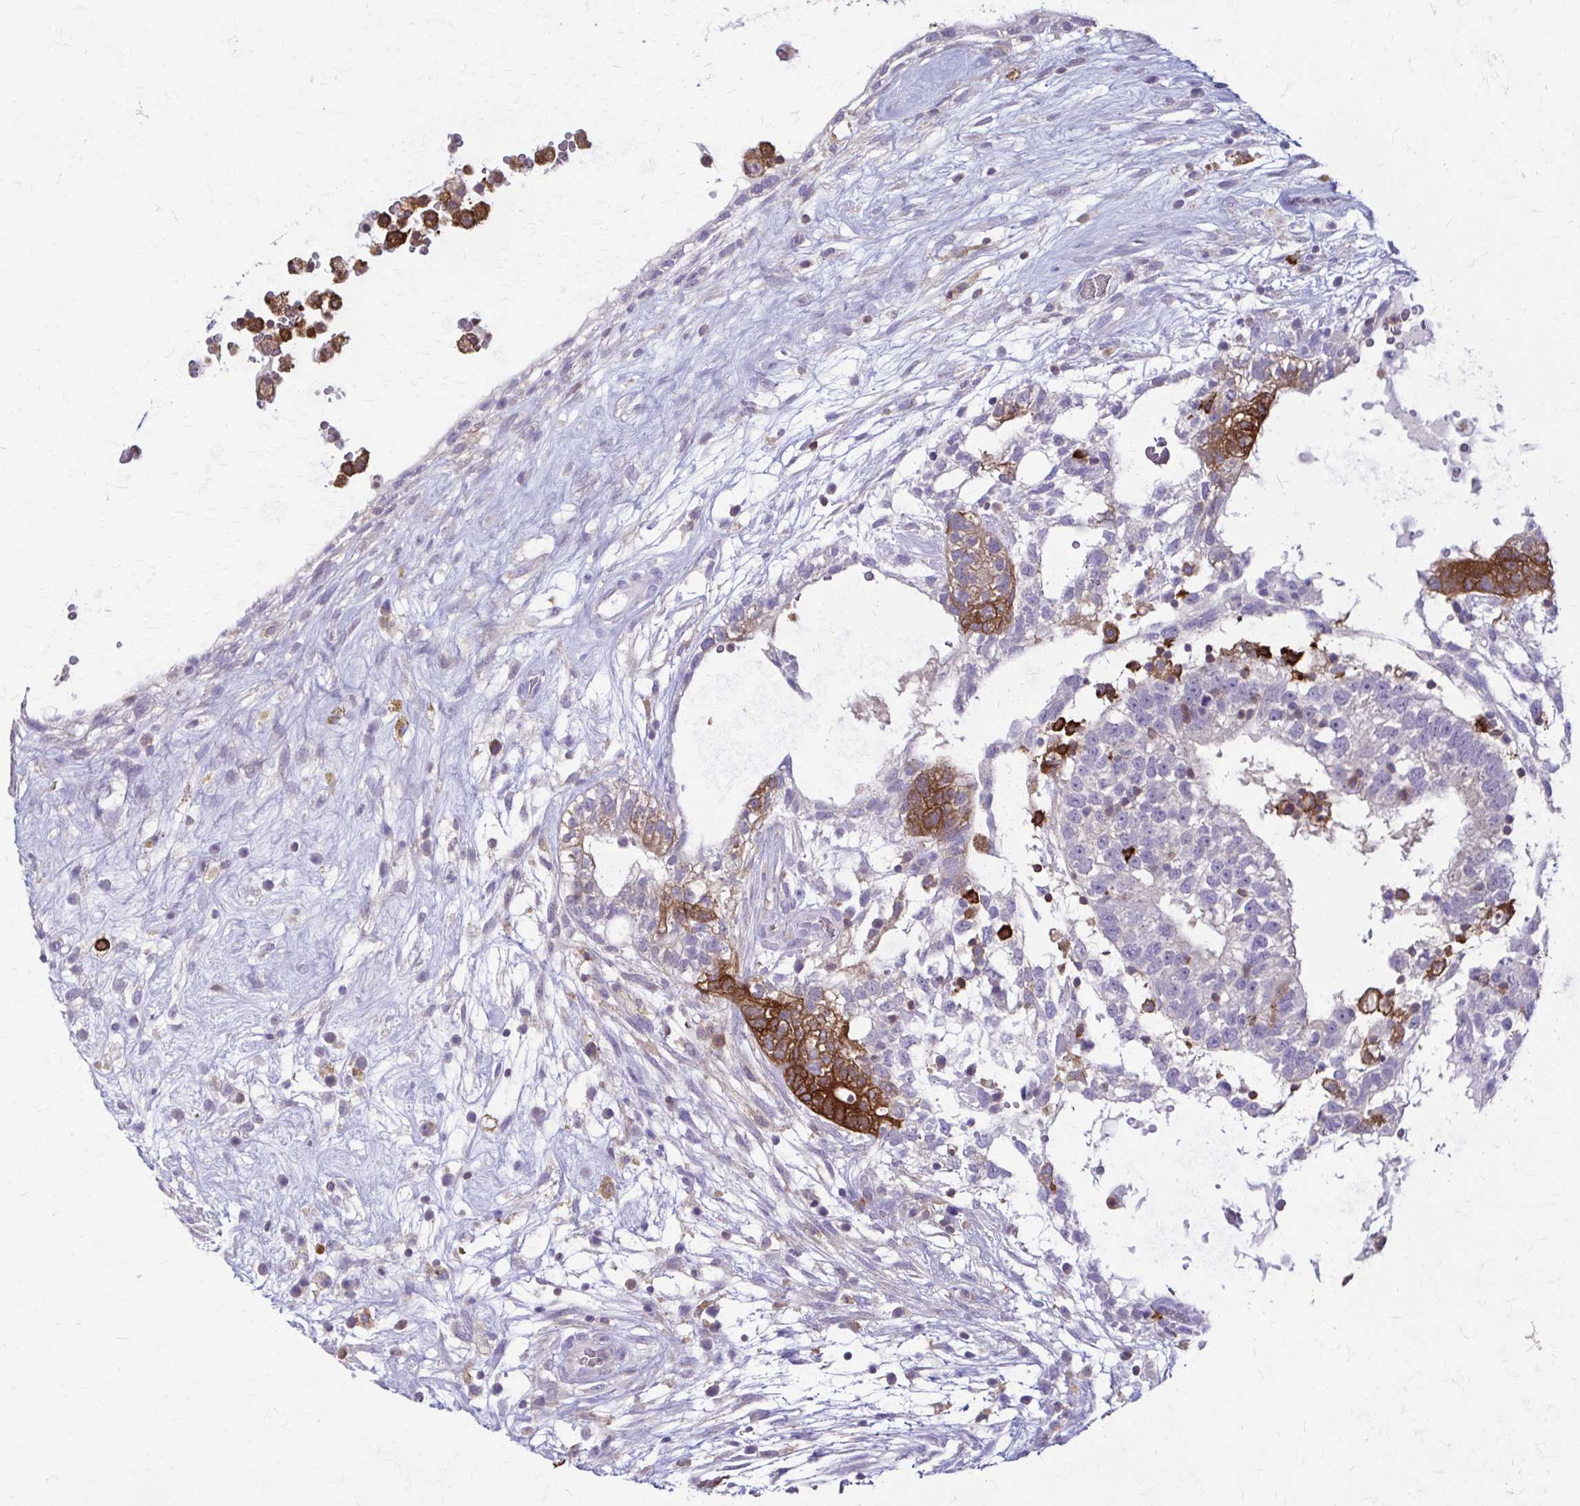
{"staining": {"intensity": "strong", "quantity": "<25%", "location": "cytoplasmic/membranous"}, "tissue": "testis cancer", "cell_type": "Tumor cells", "image_type": "cancer", "snomed": [{"axis": "morphology", "description": "Carcinoma, Embryonal, NOS"}, {"axis": "topography", "description": "Testis"}], "caption": "Immunohistochemistry (IHC) (DAB (3,3'-diaminobenzidine)) staining of human testis cancer displays strong cytoplasmic/membranous protein positivity in approximately <25% of tumor cells.", "gene": "PIK3AP1", "patient": {"sex": "male", "age": 32}}